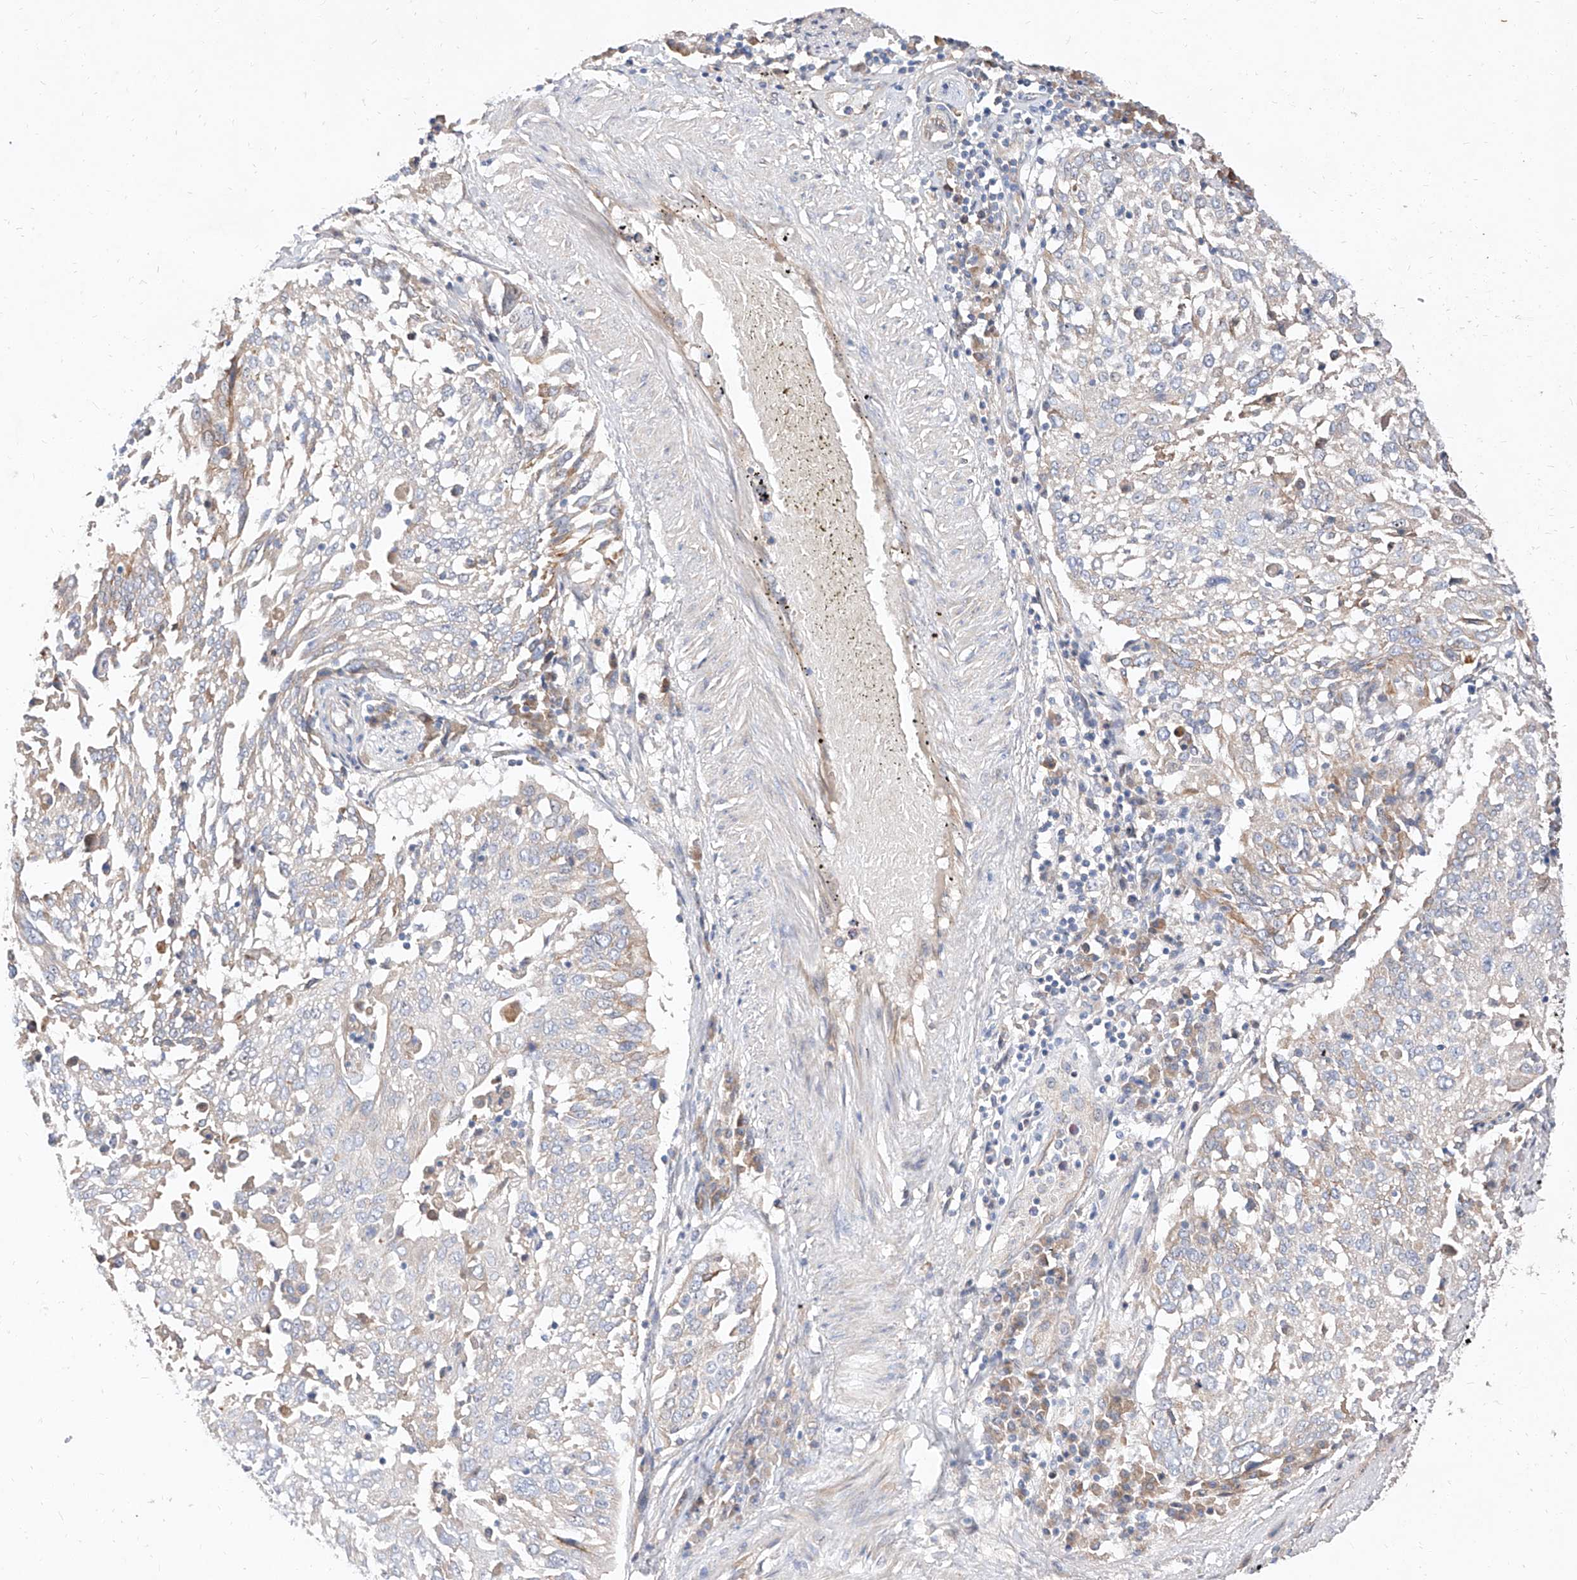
{"staining": {"intensity": "negative", "quantity": "none", "location": "none"}, "tissue": "lung cancer", "cell_type": "Tumor cells", "image_type": "cancer", "snomed": [{"axis": "morphology", "description": "Squamous cell carcinoma, NOS"}, {"axis": "topography", "description": "Lung"}], "caption": "This is a histopathology image of IHC staining of lung cancer (squamous cell carcinoma), which shows no positivity in tumor cells.", "gene": "DIRAS3", "patient": {"sex": "male", "age": 65}}